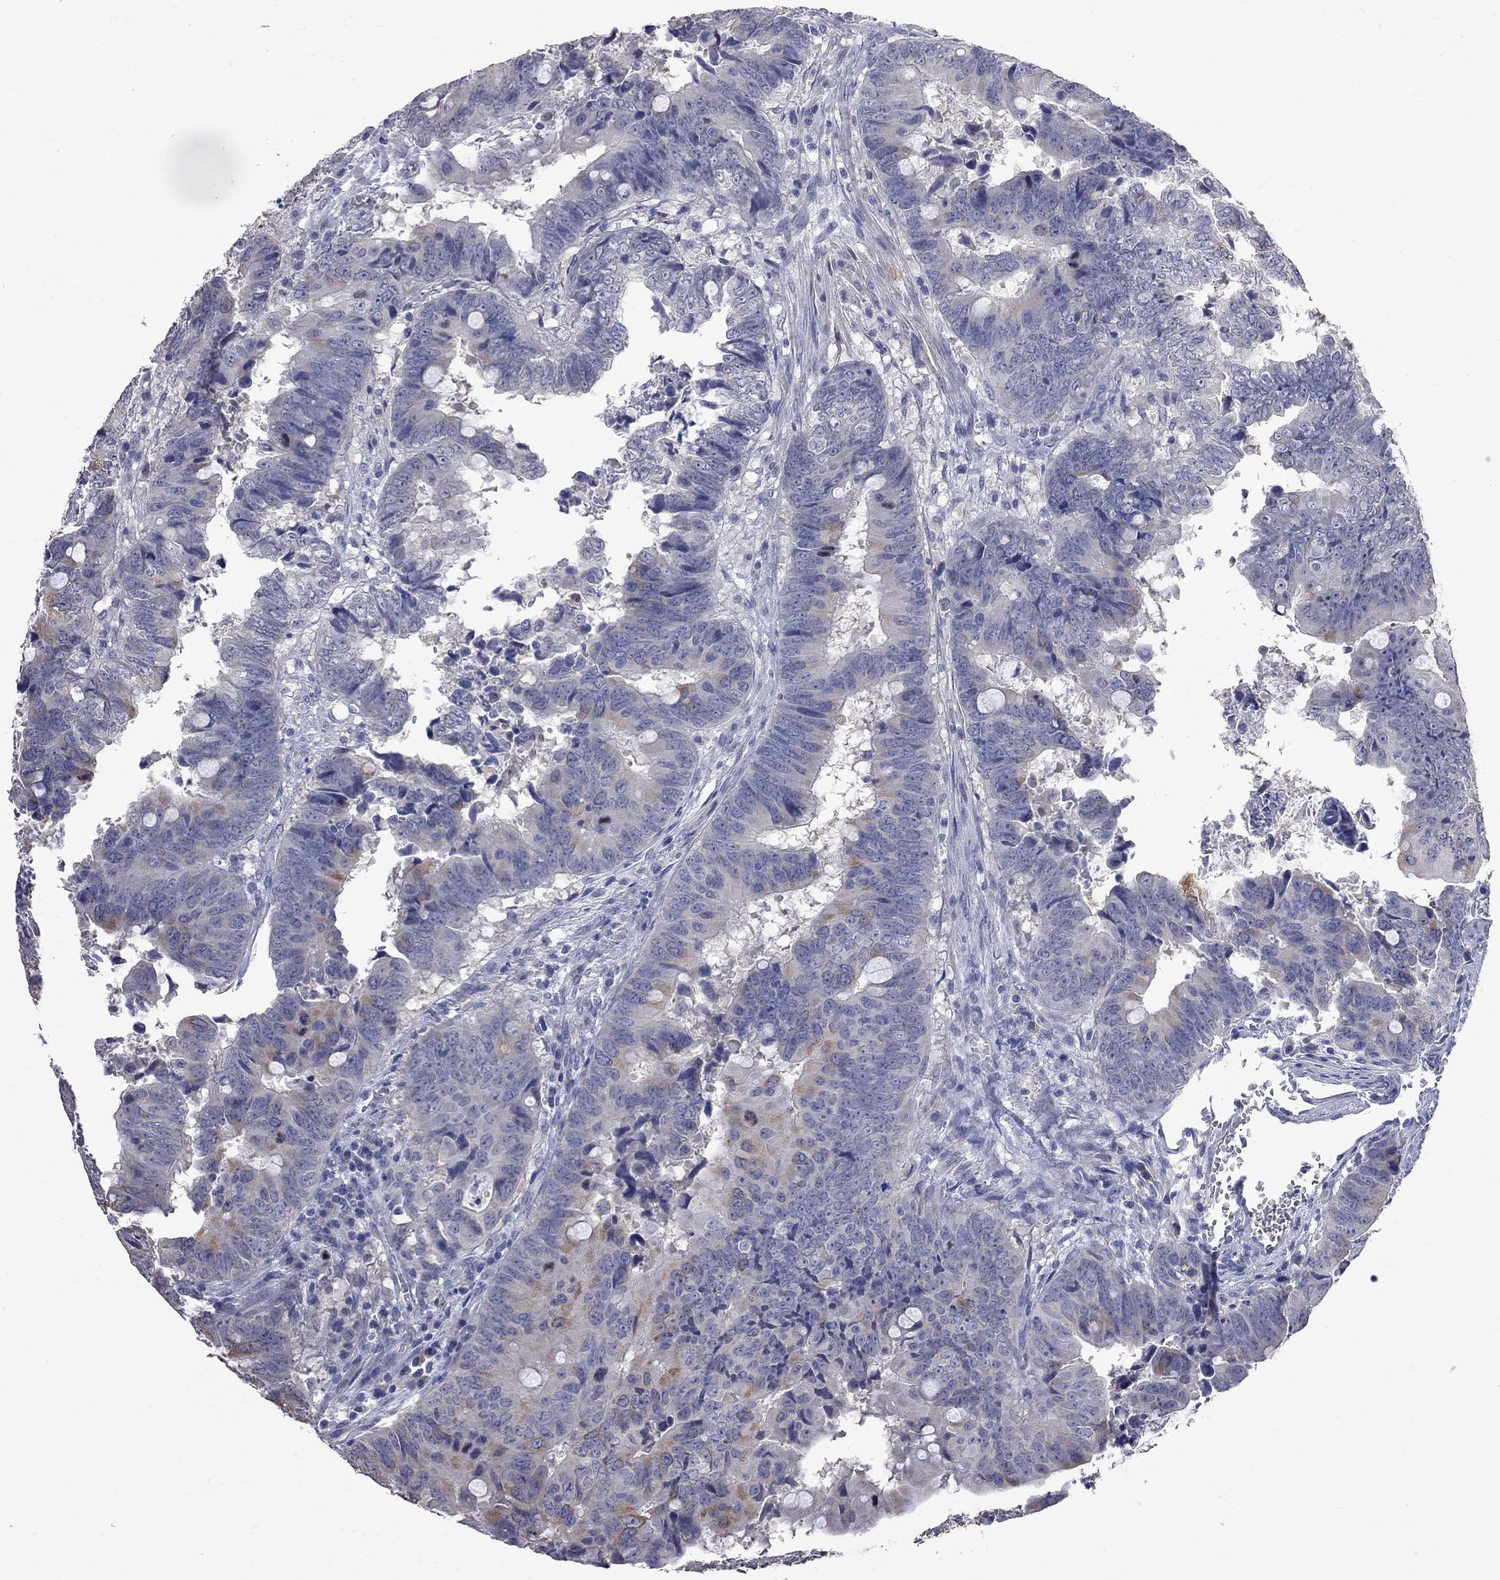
{"staining": {"intensity": "weak", "quantity": "<25%", "location": "cytoplasmic/membranous"}, "tissue": "colorectal cancer", "cell_type": "Tumor cells", "image_type": "cancer", "snomed": [{"axis": "morphology", "description": "Adenocarcinoma, NOS"}, {"axis": "topography", "description": "Colon"}], "caption": "Tumor cells show no significant positivity in adenocarcinoma (colorectal).", "gene": "CKAP2", "patient": {"sex": "female", "age": 82}}